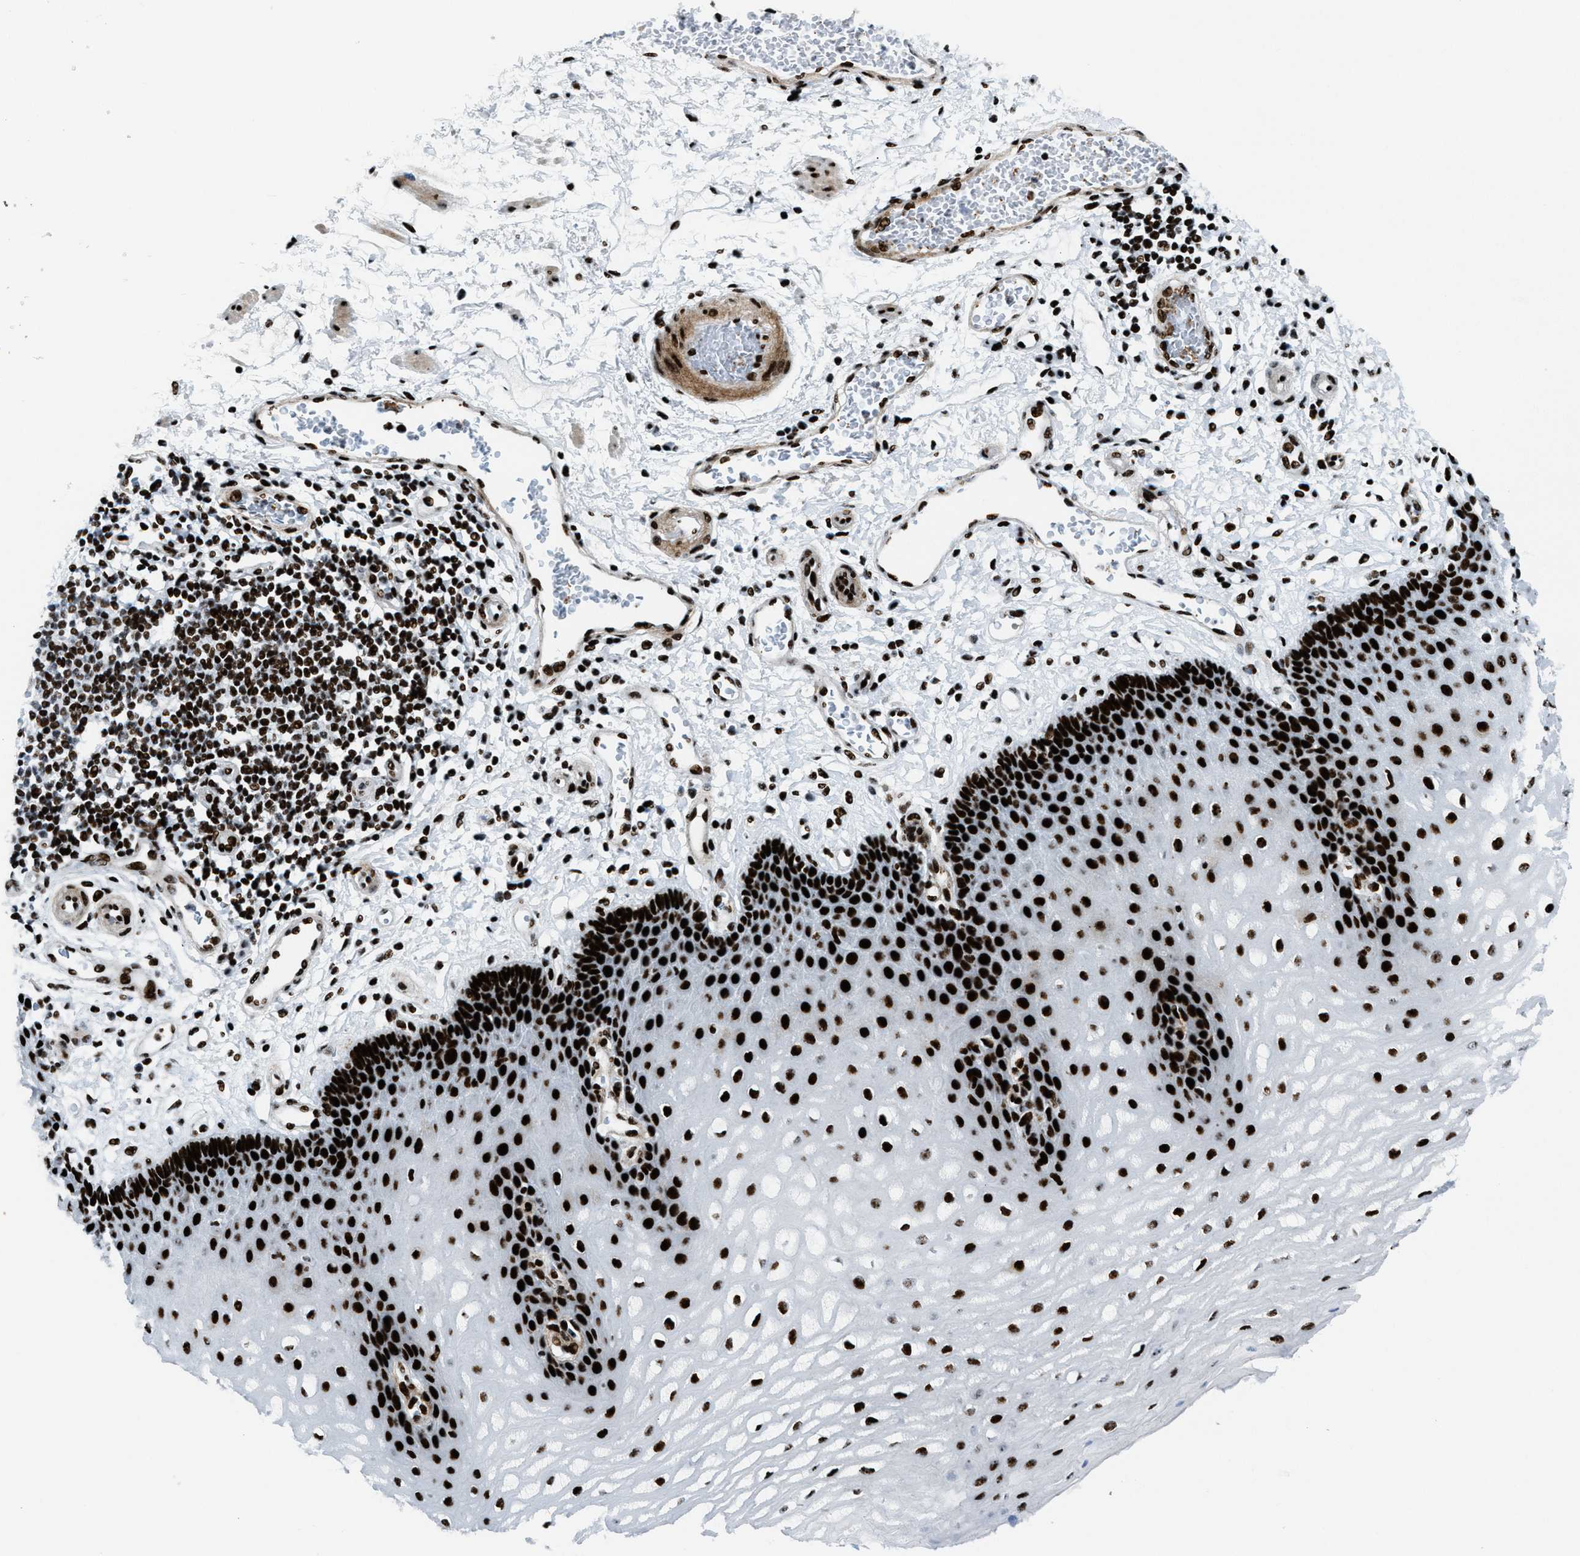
{"staining": {"intensity": "strong", "quantity": ">75%", "location": "nuclear"}, "tissue": "esophagus", "cell_type": "Squamous epithelial cells", "image_type": "normal", "snomed": [{"axis": "morphology", "description": "Normal tissue, NOS"}, {"axis": "topography", "description": "Esophagus"}], "caption": "Immunohistochemistry staining of normal esophagus, which exhibits high levels of strong nuclear staining in about >75% of squamous epithelial cells indicating strong nuclear protein expression. The staining was performed using DAB (3,3'-diaminobenzidine) (brown) for protein detection and nuclei were counterstained in hematoxylin (blue).", "gene": "NONO", "patient": {"sex": "male", "age": 54}}